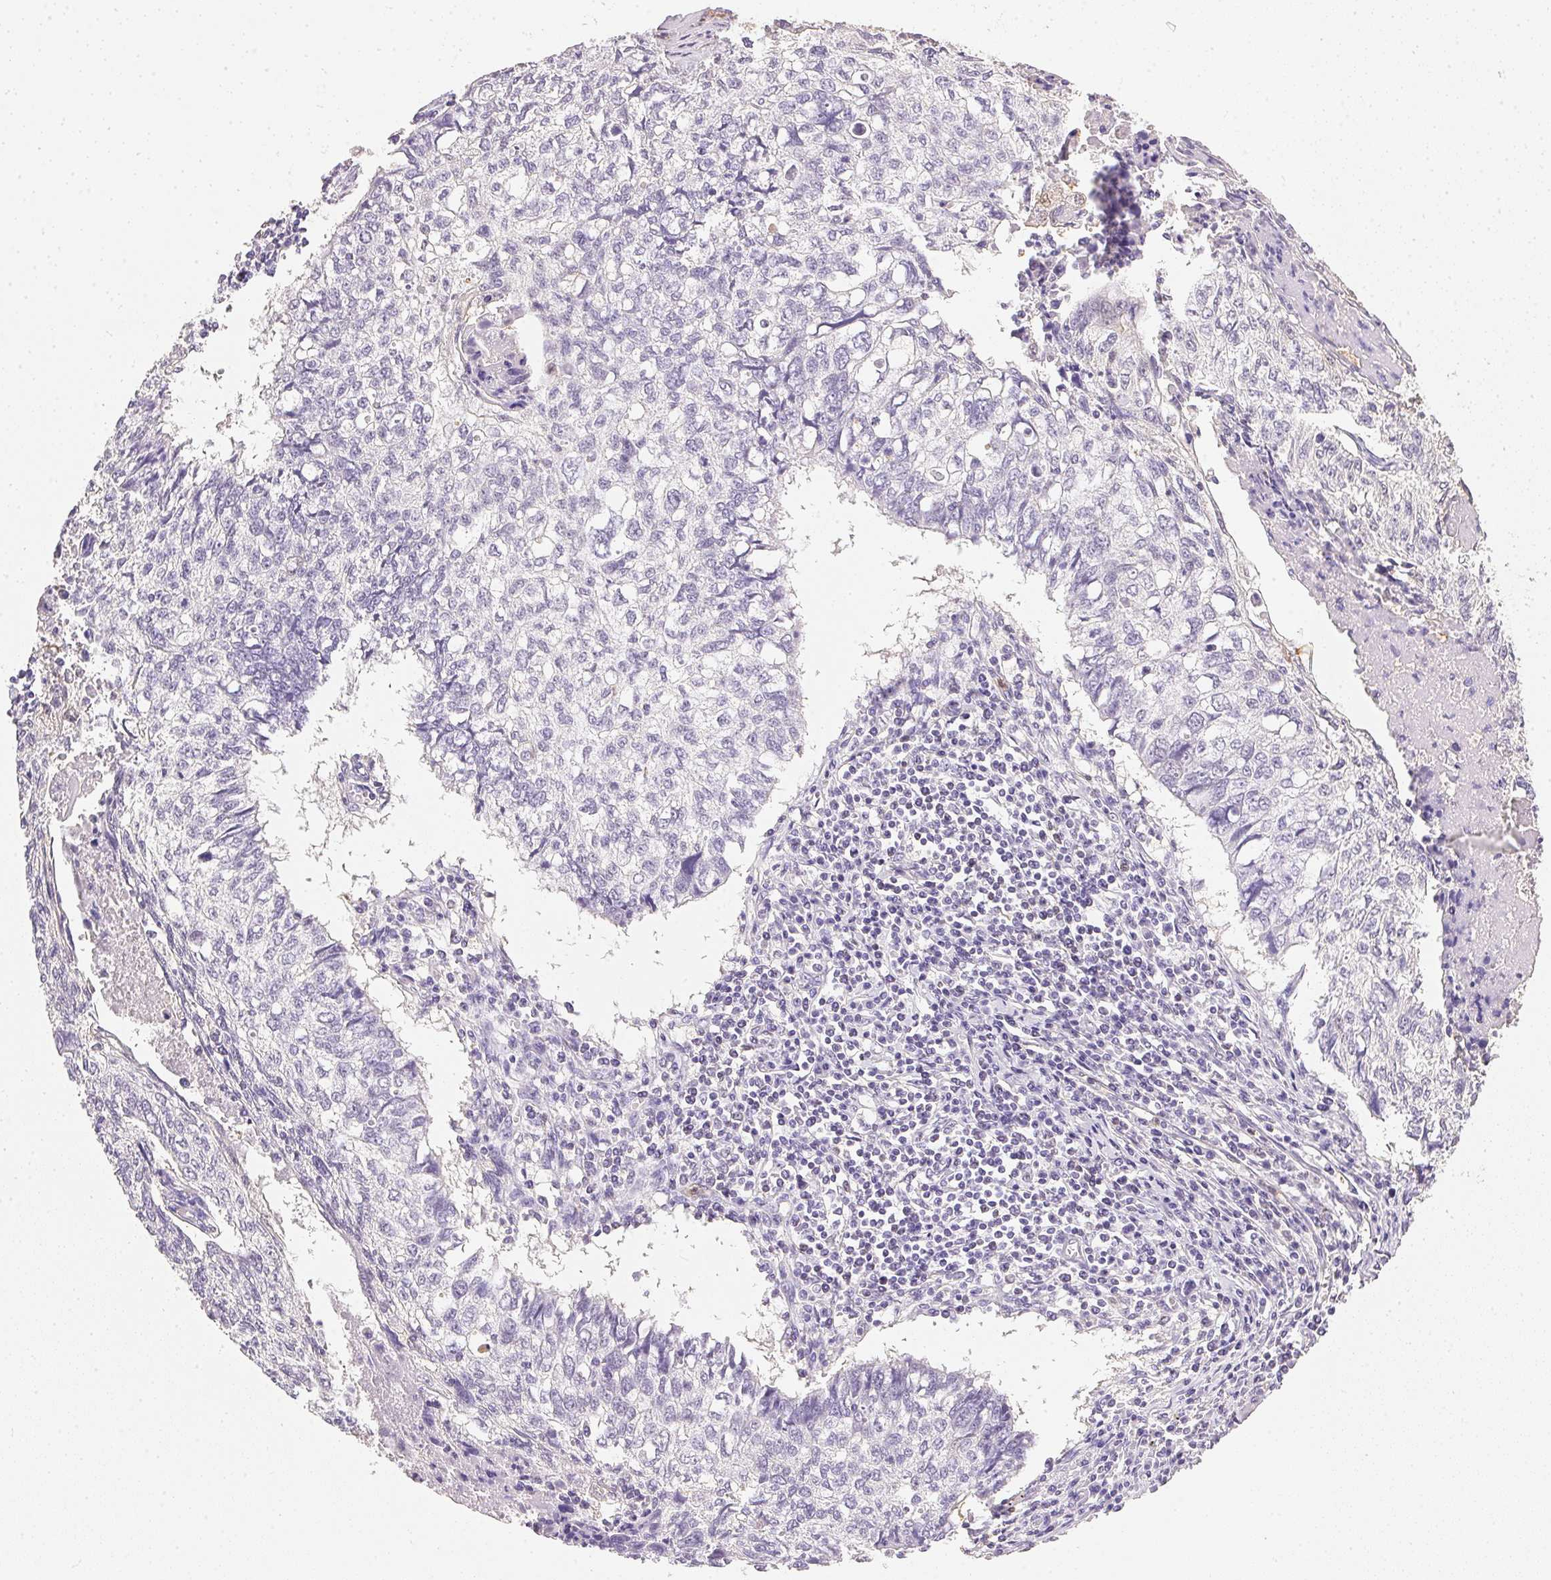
{"staining": {"intensity": "negative", "quantity": "none", "location": "none"}, "tissue": "lung cancer", "cell_type": "Tumor cells", "image_type": "cancer", "snomed": [{"axis": "morphology", "description": "Normal morphology"}, {"axis": "morphology", "description": "Aneuploidy"}, {"axis": "morphology", "description": "Squamous cell carcinoma, NOS"}, {"axis": "topography", "description": "Lymph node"}, {"axis": "topography", "description": "Lung"}], "caption": "Tumor cells show no significant staining in lung aneuploidy.", "gene": "S100A3", "patient": {"sex": "female", "age": 76}}